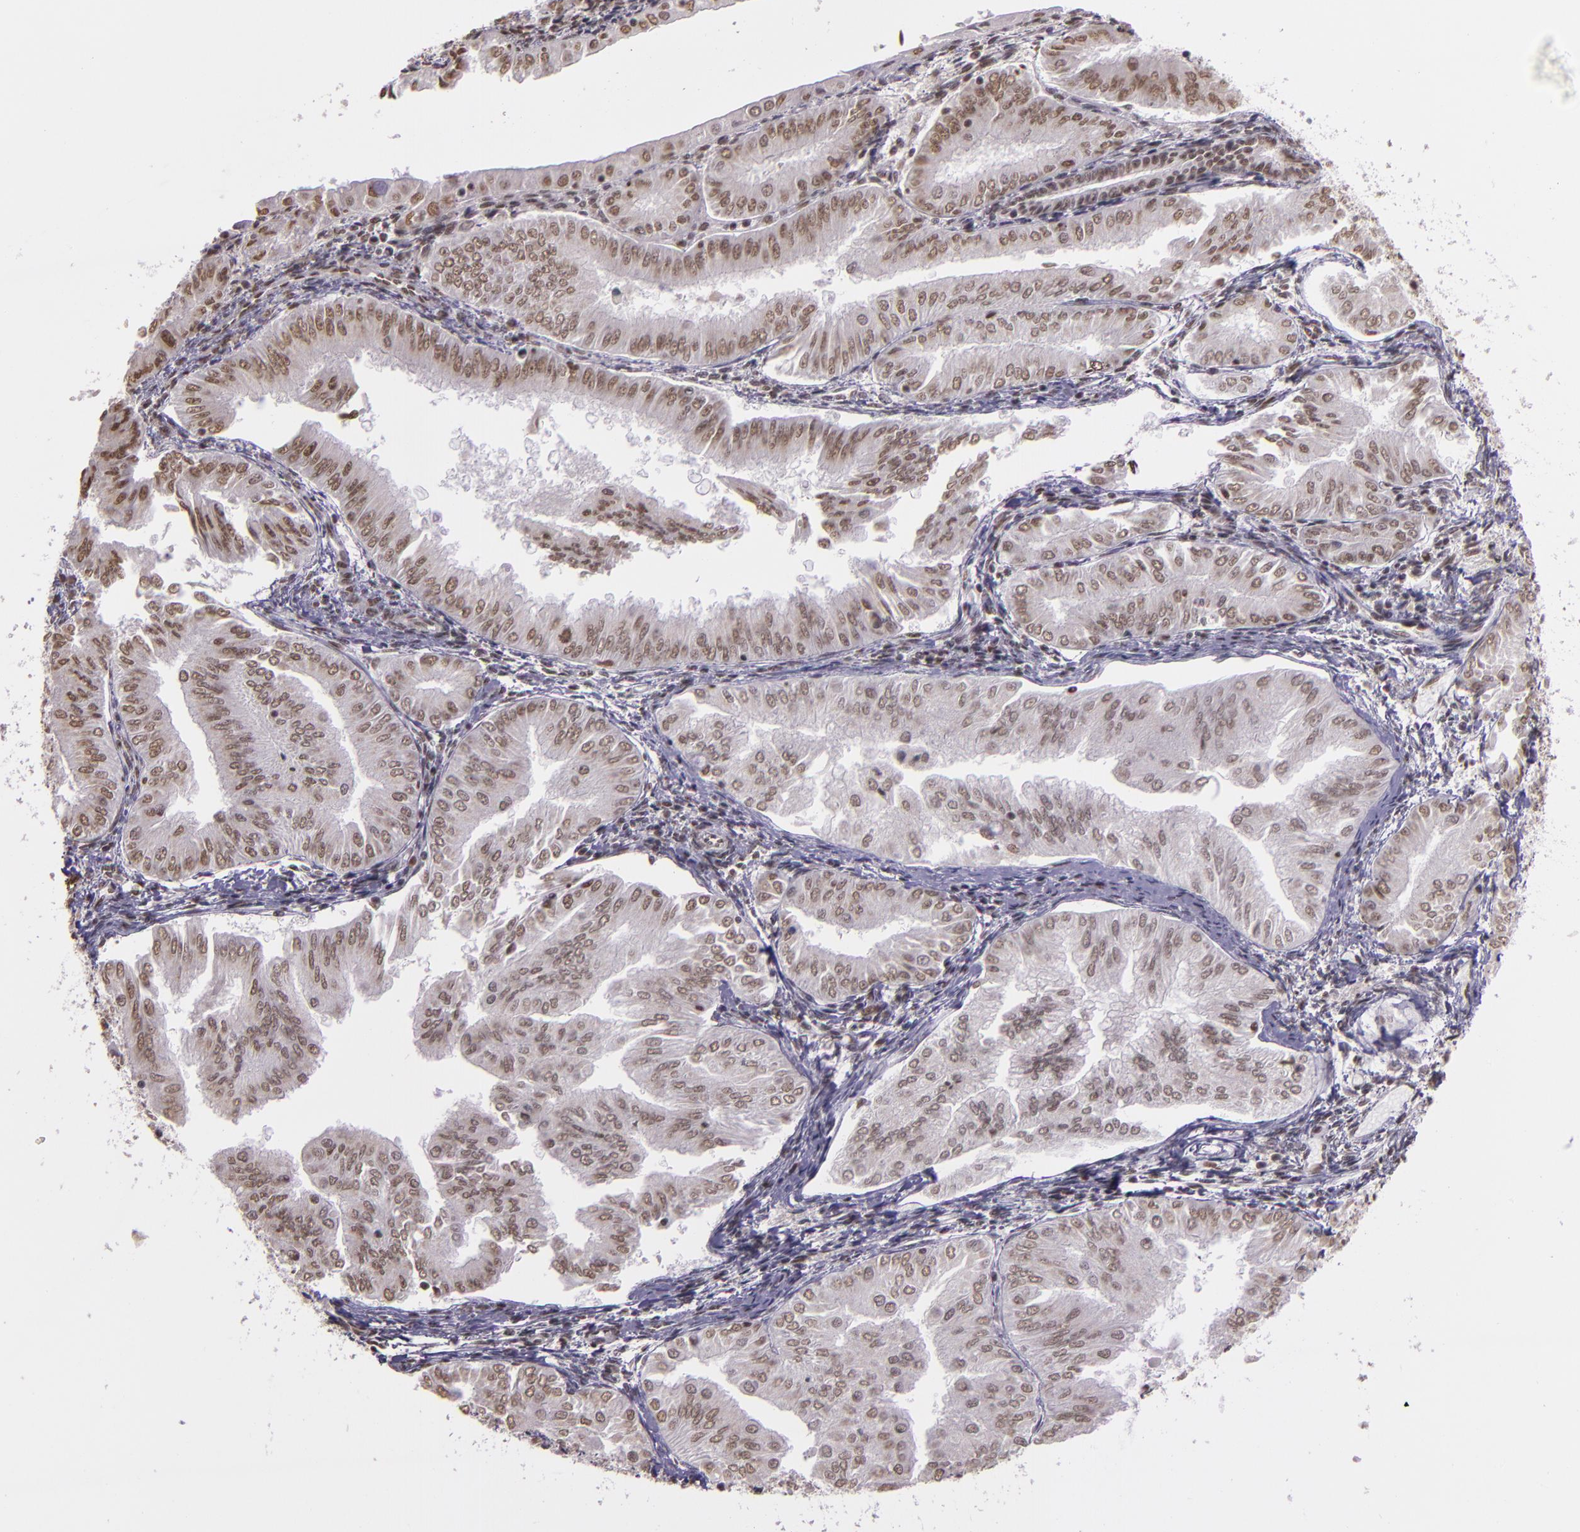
{"staining": {"intensity": "moderate", "quantity": ">75%", "location": "nuclear"}, "tissue": "endometrial cancer", "cell_type": "Tumor cells", "image_type": "cancer", "snomed": [{"axis": "morphology", "description": "Adenocarcinoma, NOS"}, {"axis": "topography", "description": "Endometrium"}], "caption": "The immunohistochemical stain shows moderate nuclear expression in tumor cells of endometrial adenocarcinoma tissue.", "gene": "USF1", "patient": {"sex": "female", "age": 53}}